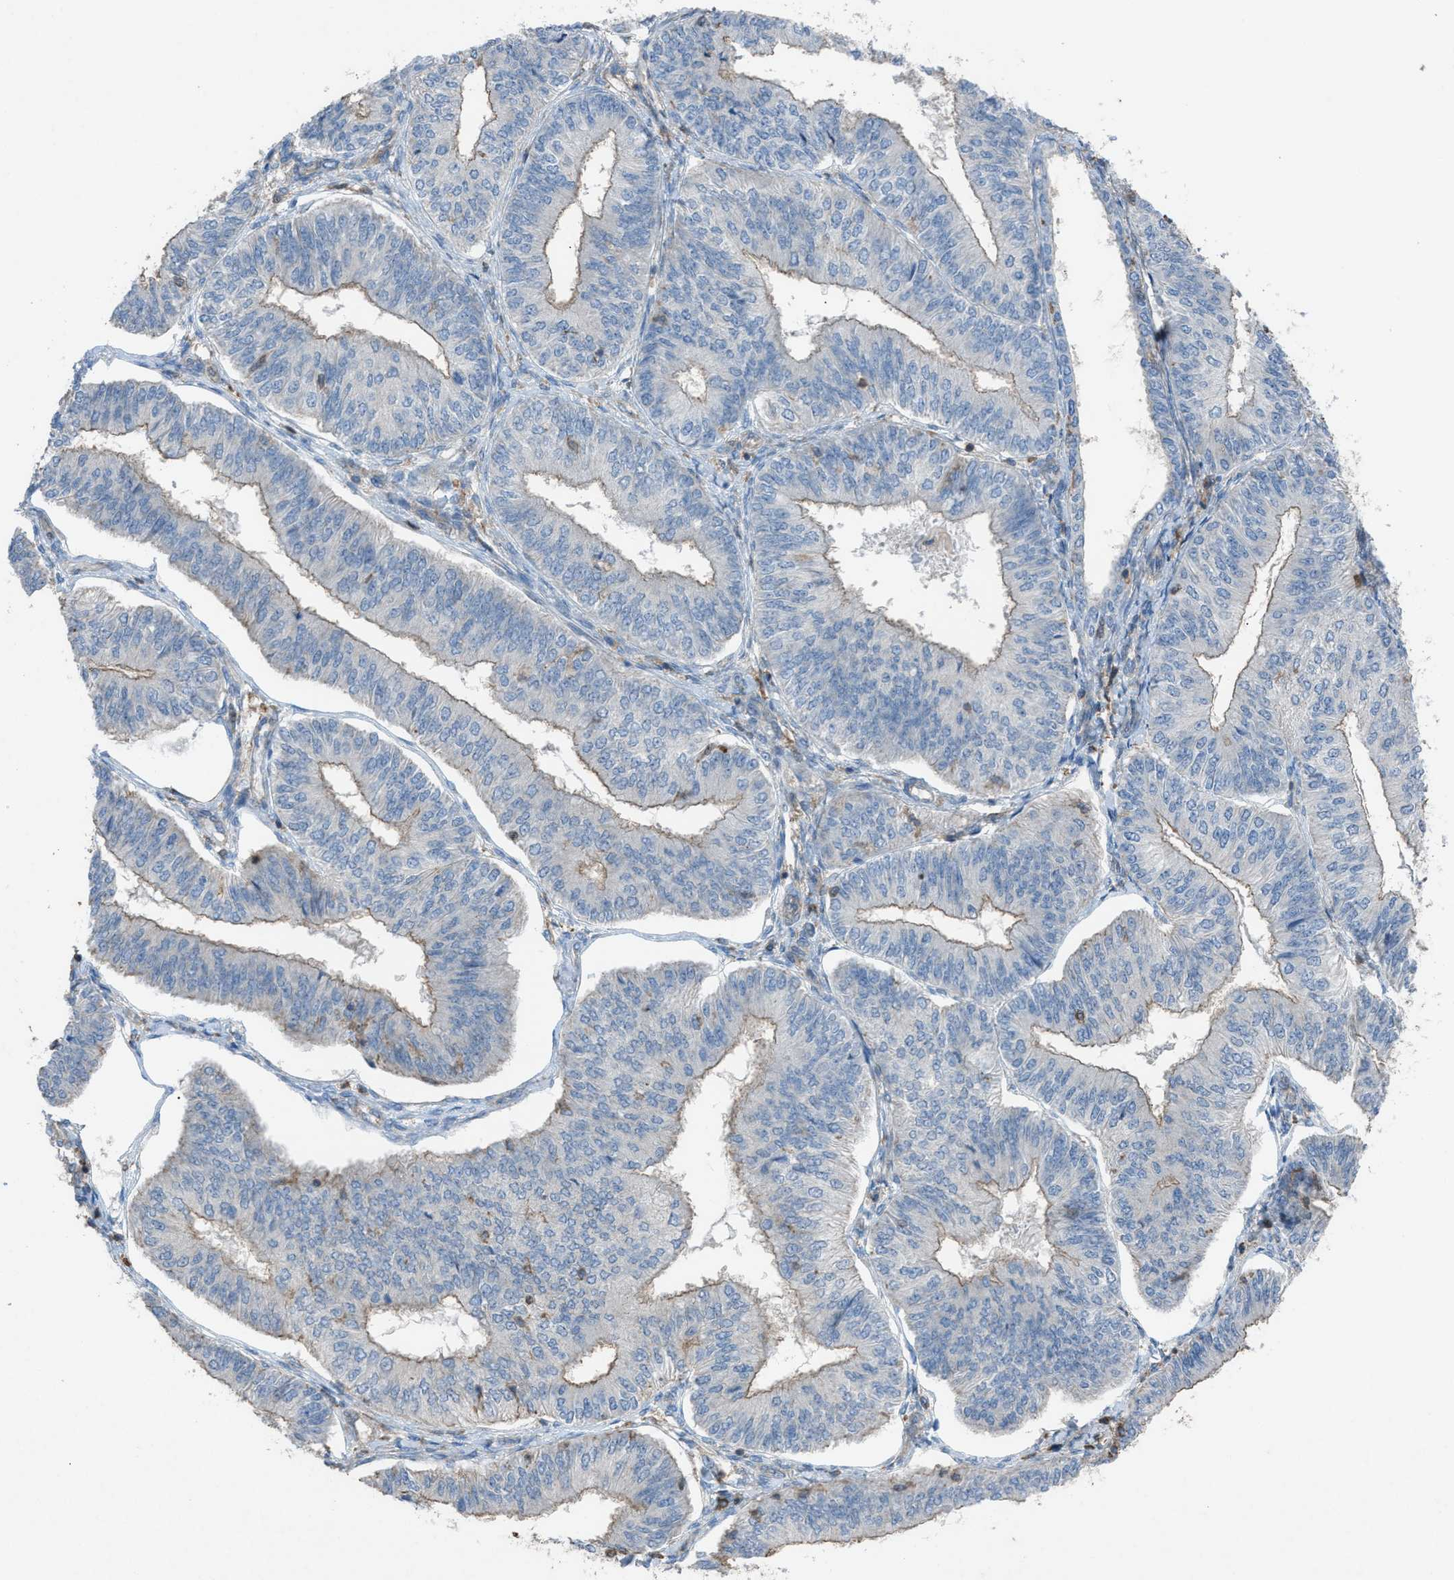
{"staining": {"intensity": "negative", "quantity": "none", "location": "none"}, "tissue": "endometrial cancer", "cell_type": "Tumor cells", "image_type": "cancer", "snomed": [{"axis": "morphology", "description": "Adenocarcinoma, NOS"}, {"axis": "topography", "description": "Endometrium"}], "caption": "IHC image of endometrial cancer (adenocarcinoma) stained for a protein (brown), which exhibits no expression in tumor cells. (Immunohistochemistry, brightfield microscopy, high magnification).", "gene": "NCK2", "patient": {"sex": "female", "age": 58}}